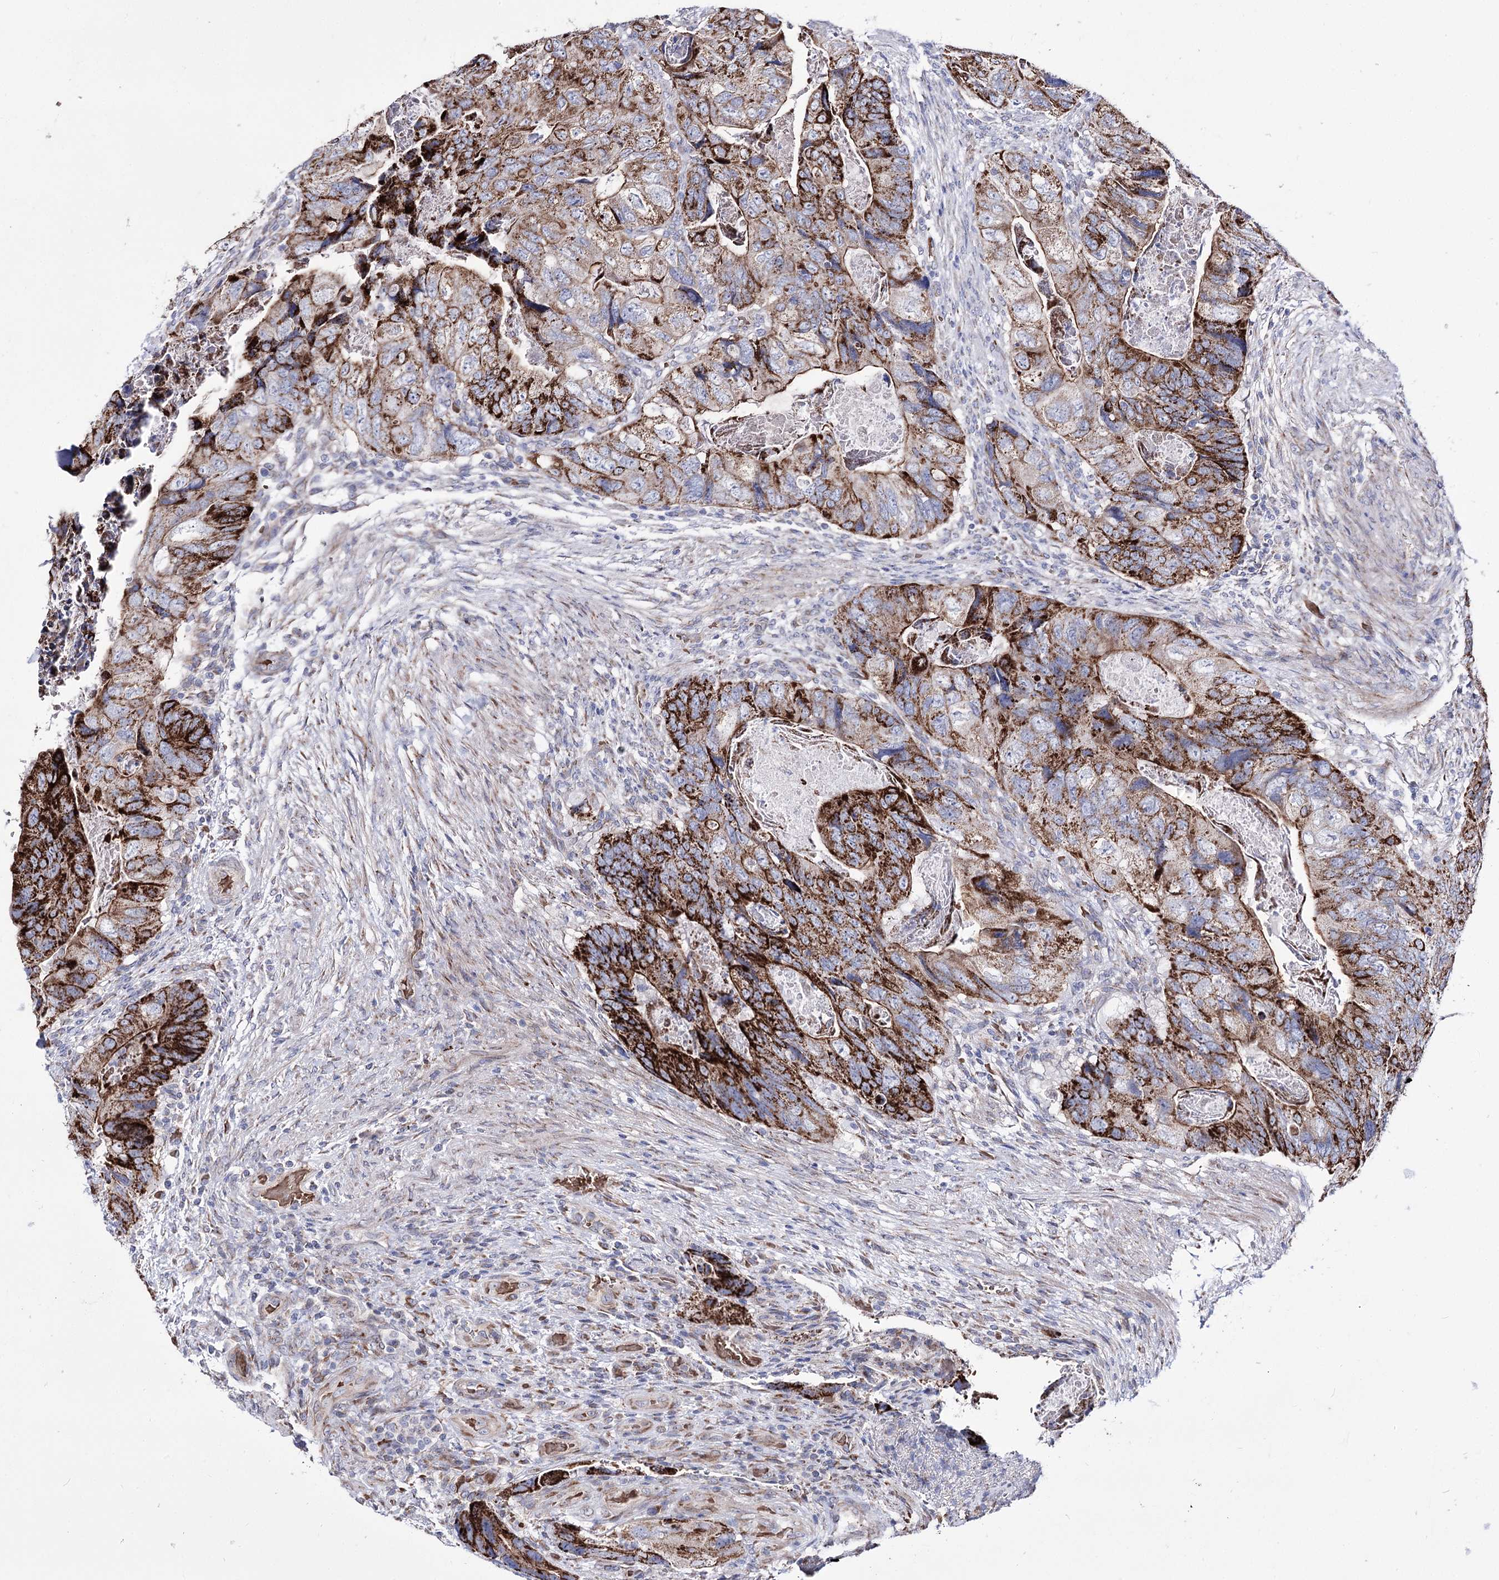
{"staining": {"intensity": "strong", "quantity": ">75%", "location": "cytoplasmic/membranous"}, "tissue": "colorectal cancer", "cell_type": "Tumor cells", "image_type": "cancer", "snomed": [{"axis": "morphology", "description": "Adenocarcinoma, NOS"}, {"axis": "topography", "description": "Rectum"}], "caption": "This is an image of immunohistochemistry (IHC) staining of colorectal adenocarcinoma, which shows strong expression in the cytoplasmic/membranous of tumor cells.", "gene": "OSBPL5", "patient": {"sex": "male", "age": 63}}